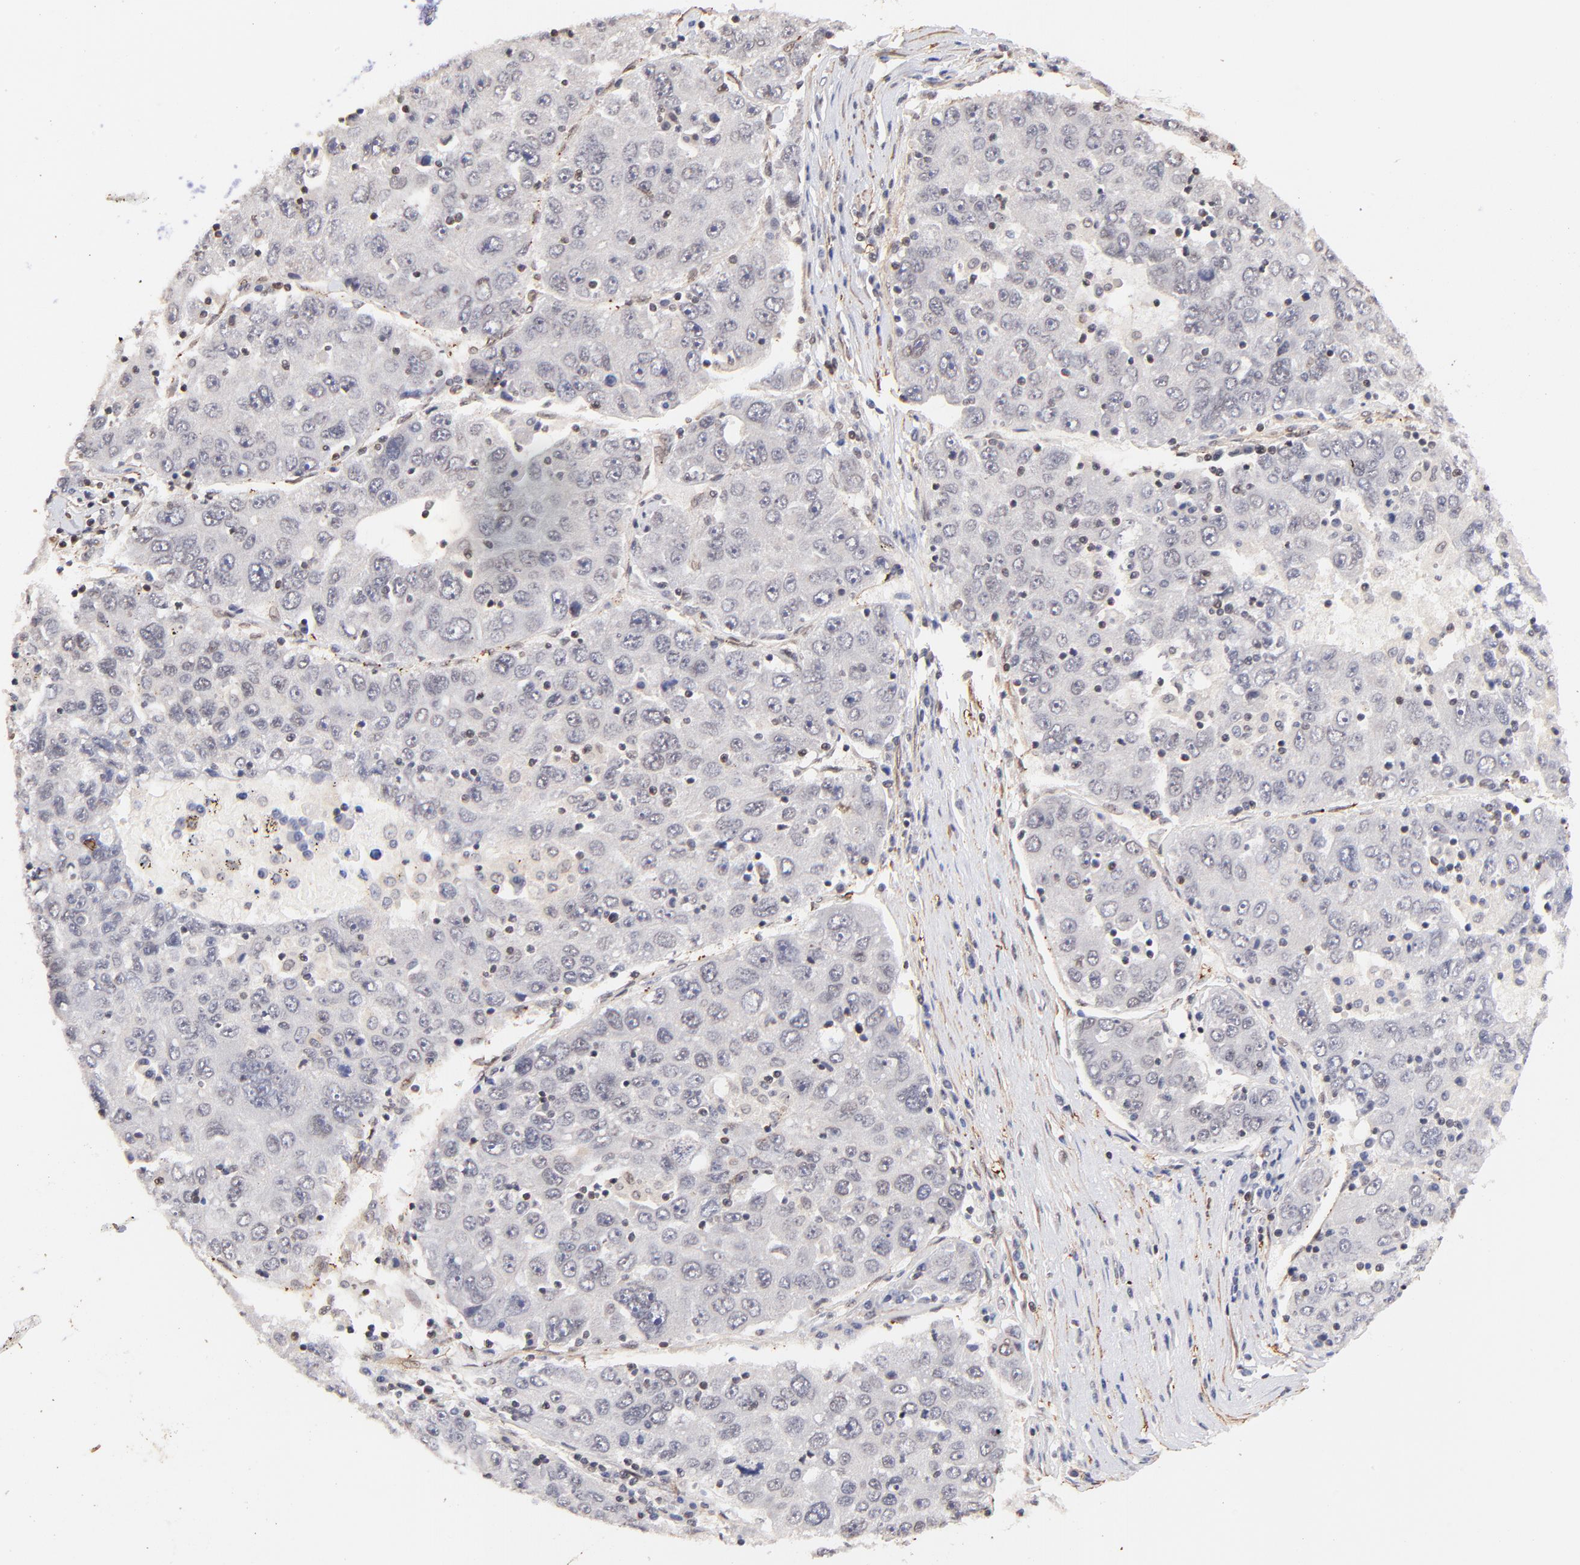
{"staining": {"intensity": "negative", "quantity": "none", "location": "none"}, "tissue": "liver cancer", "cell_type": "Tumor cells", "image_type": "cancer", "snomed": [{"axis": "morphology", "description": "Carcinoma, Hepatocellular, NOS"}, {"axis": "topography", "description": "Liver"}], "caption": "Tumor cells are negative for protein expression in human hepatocellular carcinoma (liver).", "gene": "ZFP92", "patient": {"sex": "male", "age": 49}}